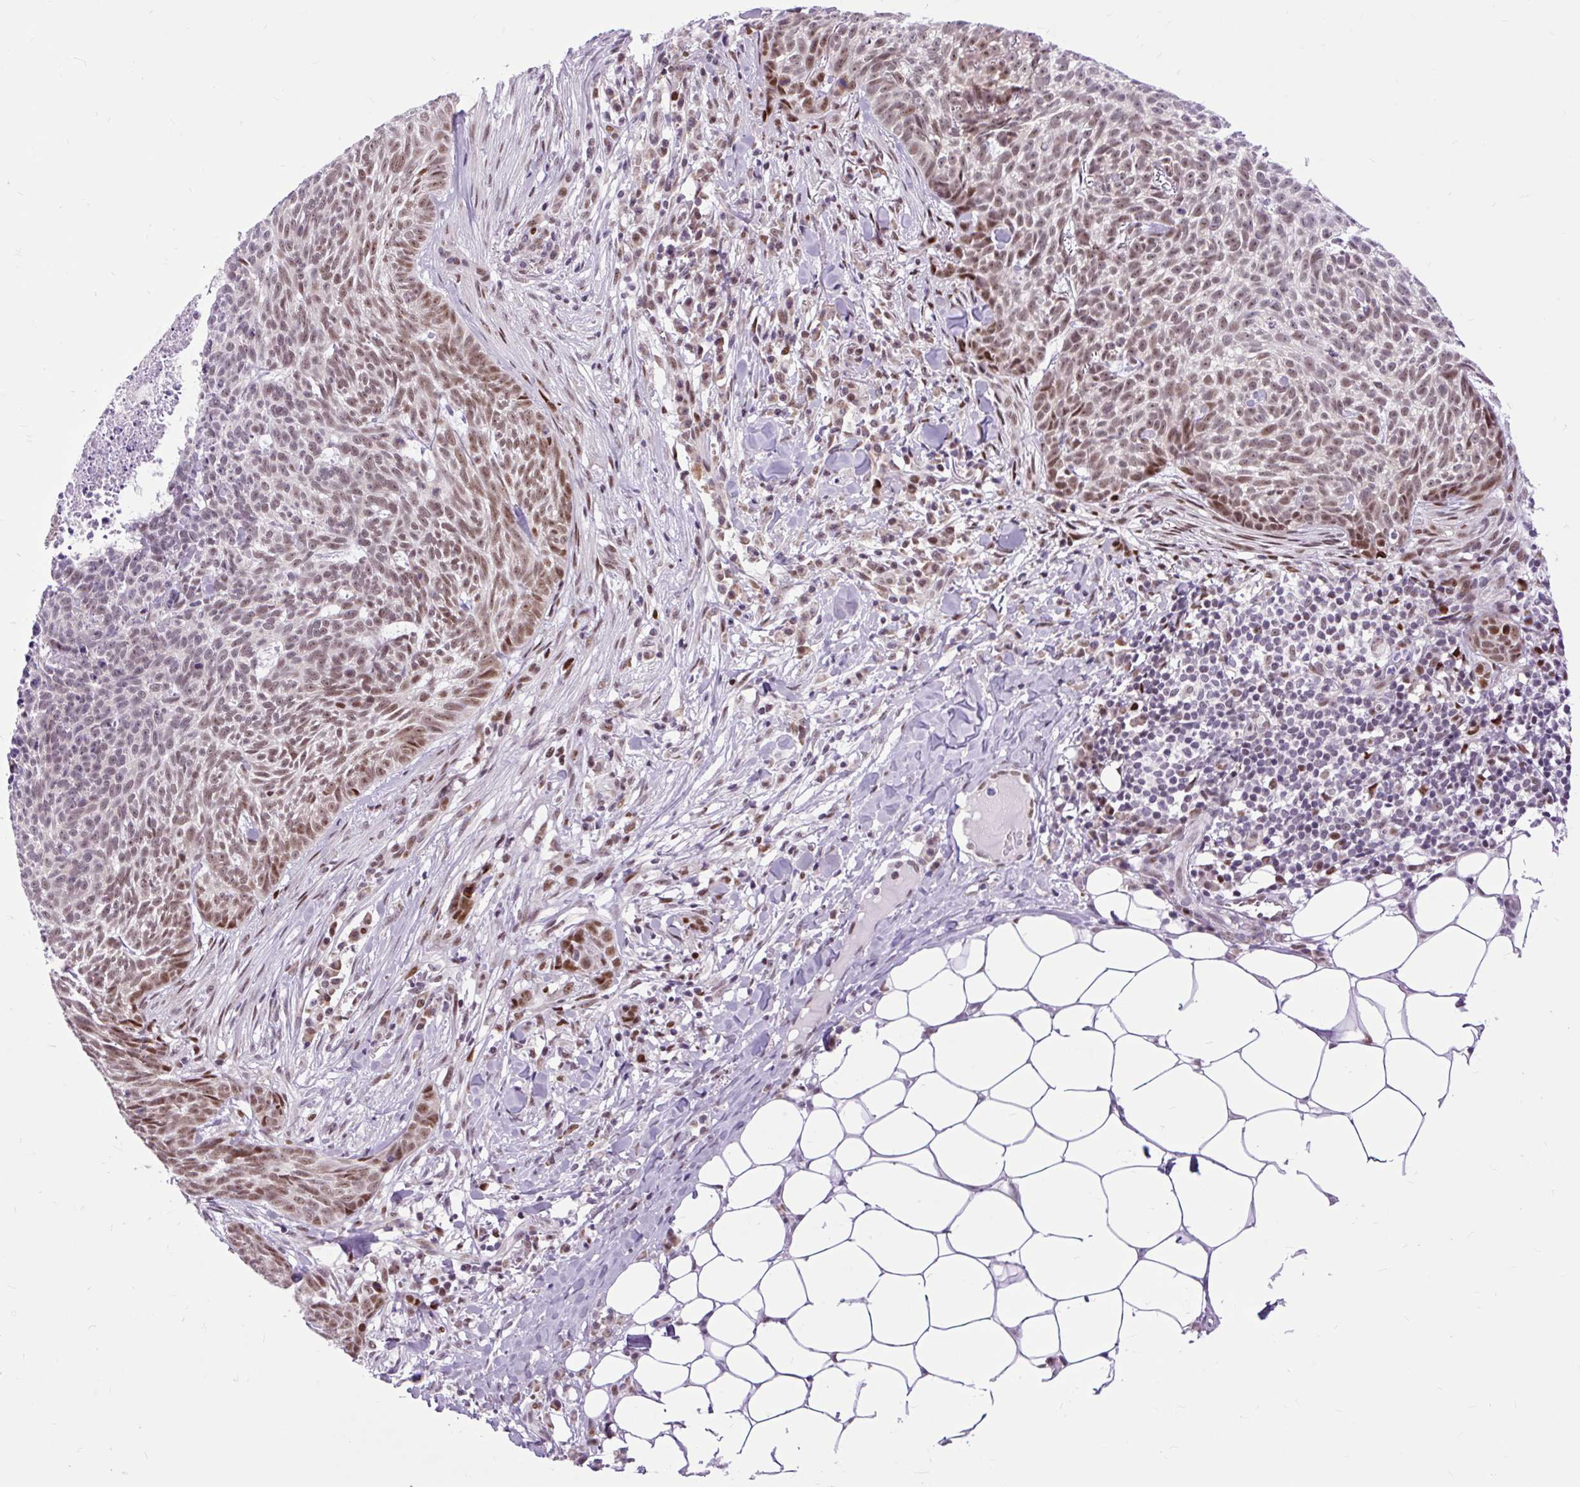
{"staining": {"intensity": "moderate", "quantity": ">75%", "location": "nuclear"}, "tissue": "skin cancer", "cell_type": "Tumor cells", "image_type": "cancer", "snomed": [{"axis": "morphology", "description": "Basal cell carcinoma"}, {"axis": "topography", "description": "Skin"}], "caption": "Moderate nuclear staining is present in approximately >75% of tumor cells in skin basal cell carcinoma.", "gene": "CLK2", "patient": {"sex": "female", "age": 93}}